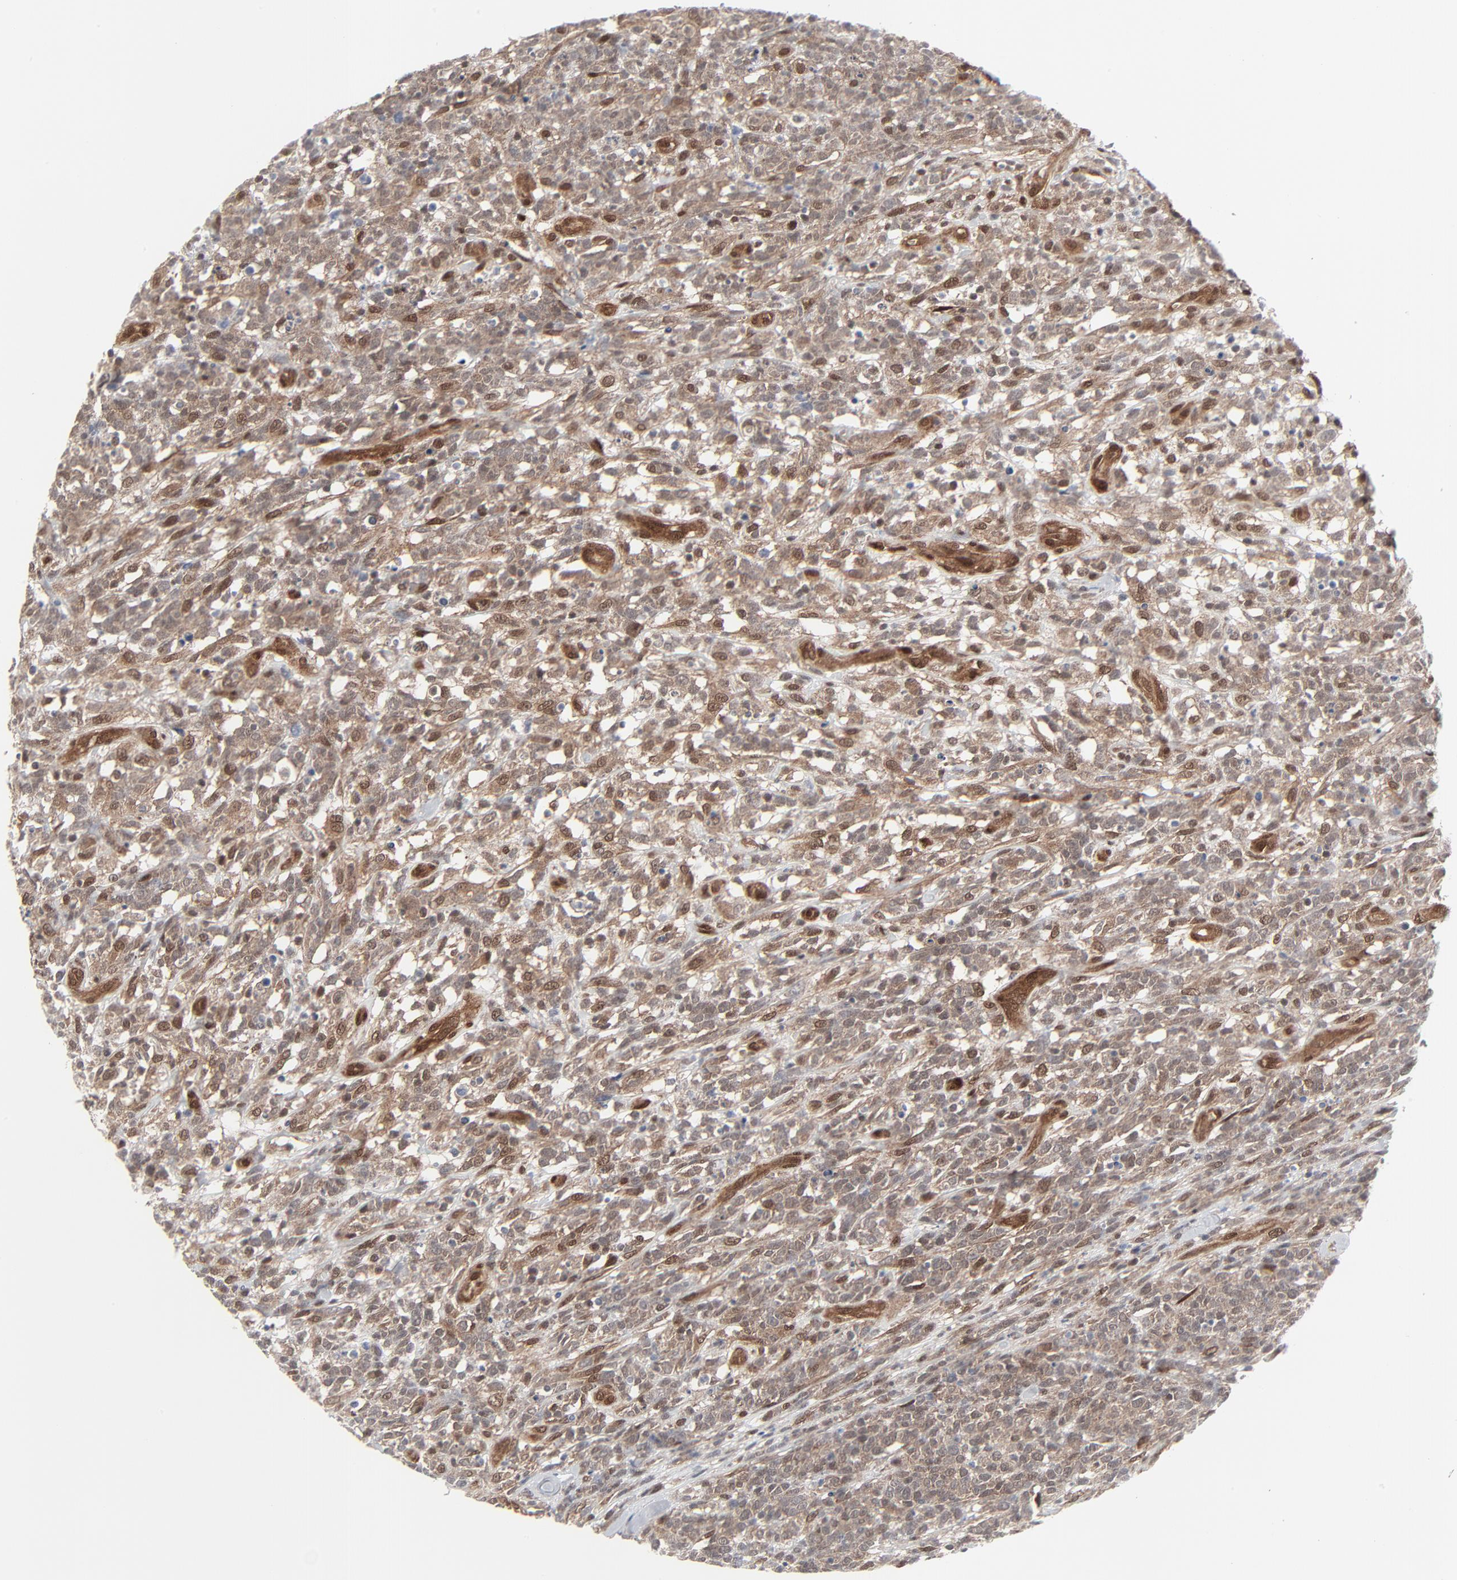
{"staining": {"intensity": "moderate", "quantity": "25%-75%", "location": "cytoplasmic/membranous,nuclear"}, "tissue": "lymphoma", "cell_type": "Tumor cells", "image_type": "cancer", "snomed": [{"axis": "morphology", "description": "Malignant lymphoma, non-Hodgkin's type, High grade"}, {"axis": "topography", "description": "Lymph node"}], "caption": "Immunohistochemistry (IHC) photomicrograph of neoplastic tissue: human malignant lymphoma, non-Hodgkin's type (high-grade) stained using immunohistochemistry (IHC) exhibits medium levels of moderate protein expression localized specifically in the cytoplasmic/membranous and nuclear of tumor cells, appearing as a cytoplasmic/membranous and nuclear brown color.", "gene": "AKT1", "patient": {"sex": "female", "age": 73}}